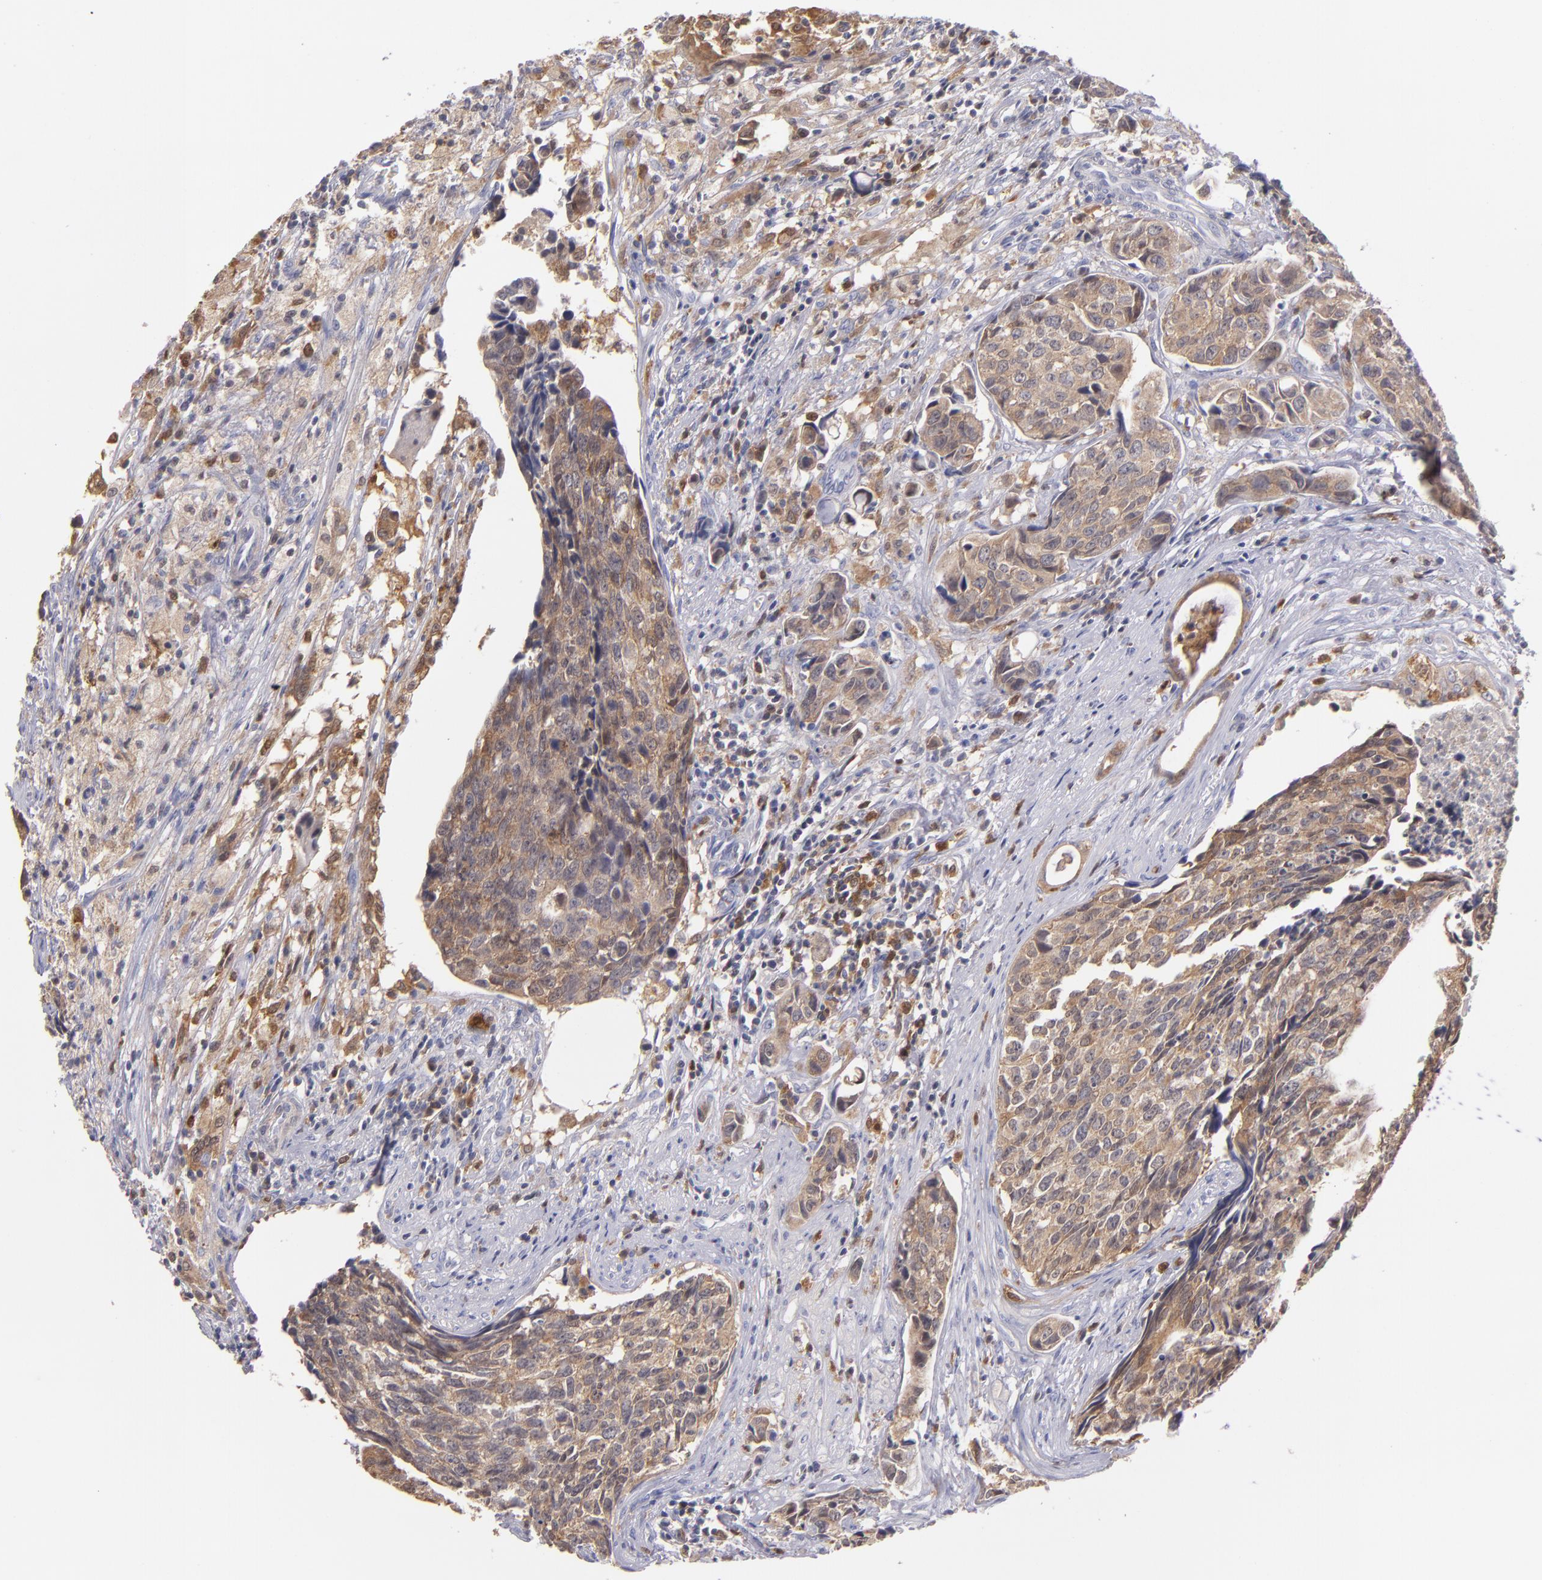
{"staining": {"intensity": "moderate", "quantity": ">75%", "location": "cytoplasmic/membranous"}, "tissue": "urothelial cancer", "cell_type": "Tumor cells", "image_type": "cancer", "snomed": [{"axis": "morphology", "description": "Urothelial carcinoma, High grade"}, {"axis": "topography", "description": "Urinary bladder"}], "caption": "Urothelial cancer stained with DAB immunohistochemistry shows medium levels of moderate cytoplasmic/membranous staining in approximately >75% of tumor cells.", "gene": "PRKCD", "patient": {"sex": "male", "age": 81}}